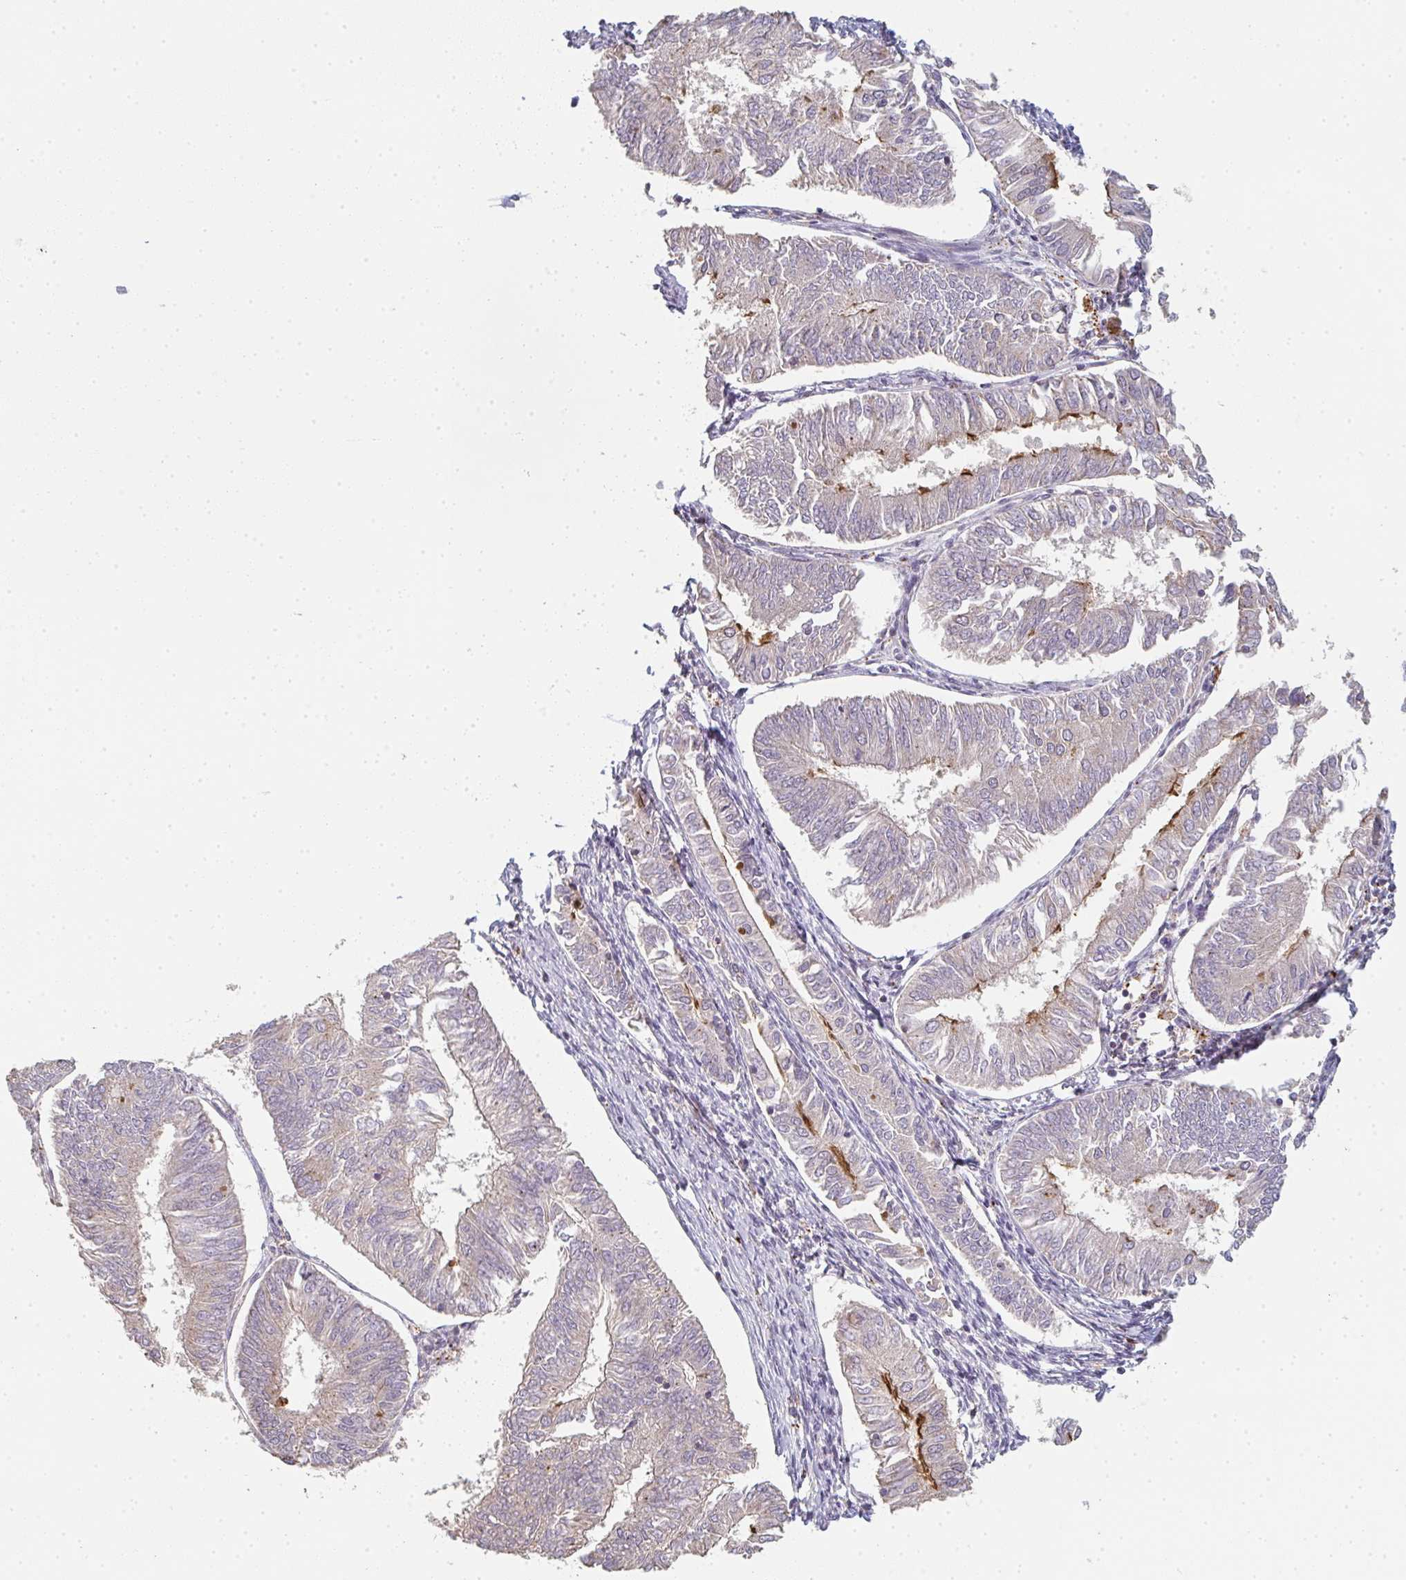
{"staining": {"intensity": "negative", "quantity": "none", "location": "none"}, "tissue": "endometrial cancer", "cell_type": "Tumor cells", "image_type": "cancer", "snomed": [{"axis": "morphology", "description": "Adenocarcinoma, NOS"}, {"axis": "topography", "description": "Endometrium"}], "caption": "Immunohistochemistry (IHC) image of adenocarcinoma (endometrial) stained for a protein (brown), which displays no staining in tumor cells.", "gene": "TMEM237", "patient": {"sex": "female", "age": 58}}